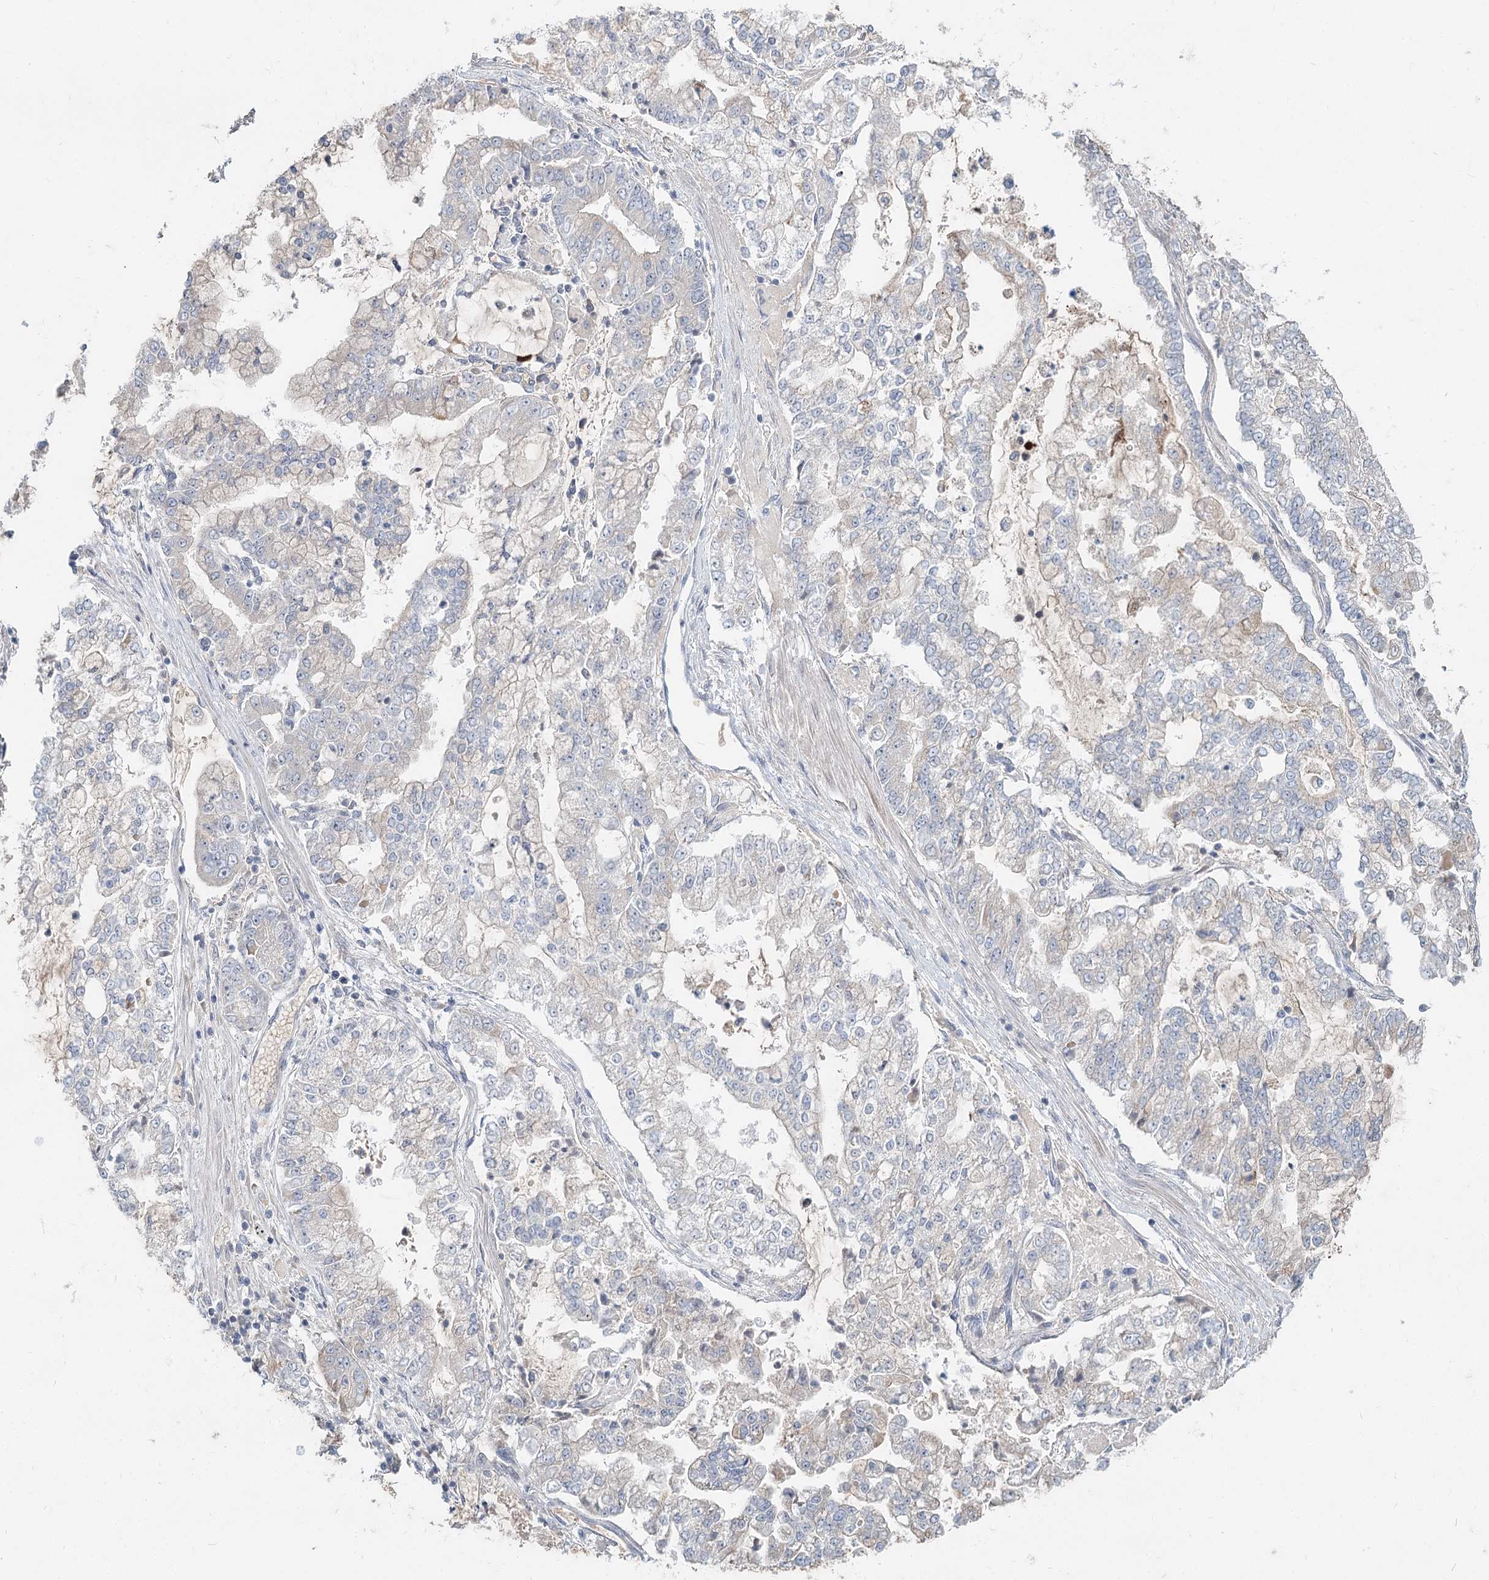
{"staining": {"intensity": "negative", "quantity": "none", "location": "none"}, "tissue": "stomach cancer", "cell_type": "Tumor cells", "image_type": "cancer", "snomed": [{"axis": "morphology", "description": "Adenocarcinoma, NOS"}, {"axis": "topography", "description": "Stomach"}], "caption": "The micrograph displays no significant positivity in tumor cells of adenocarcinoma (stomach). Brightfield microscopy of immunohistochemistry stained with DAB (brown) and hematoxylin (blue), captured at high magnification.", "gene": "FBXO7", "patient": {"sex": "male", "age": 76}}